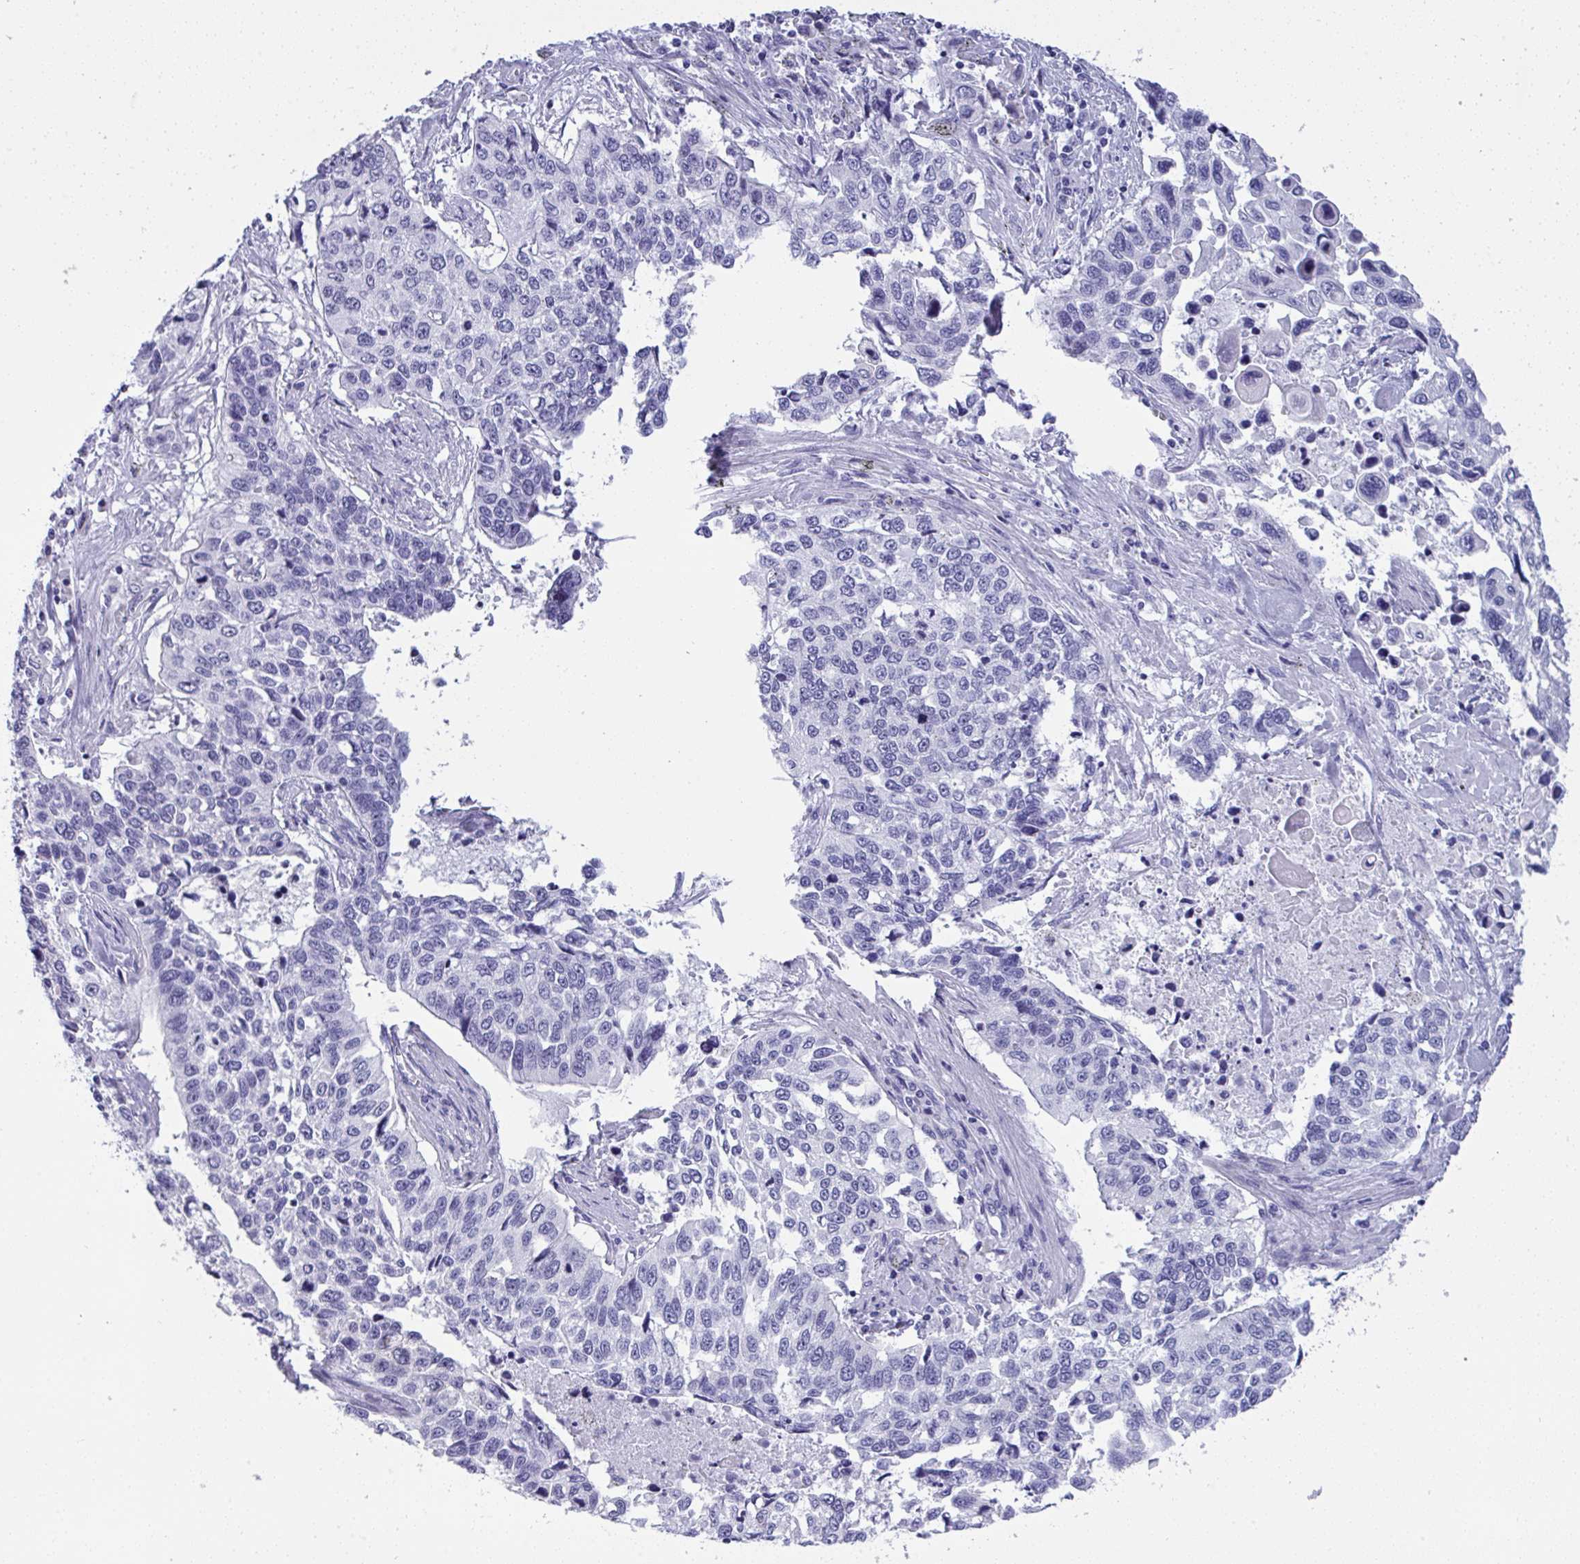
{"staining": {"intensity": "negative", "quantity": "none", "location": "none"}, "tissue": "lung cancer", "cell_type": "Tumor cells", "image_type": "cancer", "snomed": [{"axis": "morphology", "description": "Squamous cell carcinoma, NOS"}, {"axis": "topography", "description": "Lung"}], "caption": "DAB (3,3'-diaminobenzidine) immunohistochemical staining of squamous cell carcinoma (lung) displays no significant positivity in tumor cells.", "gene": "YBX2", "patient": {"sex": "male", "age": 62}}